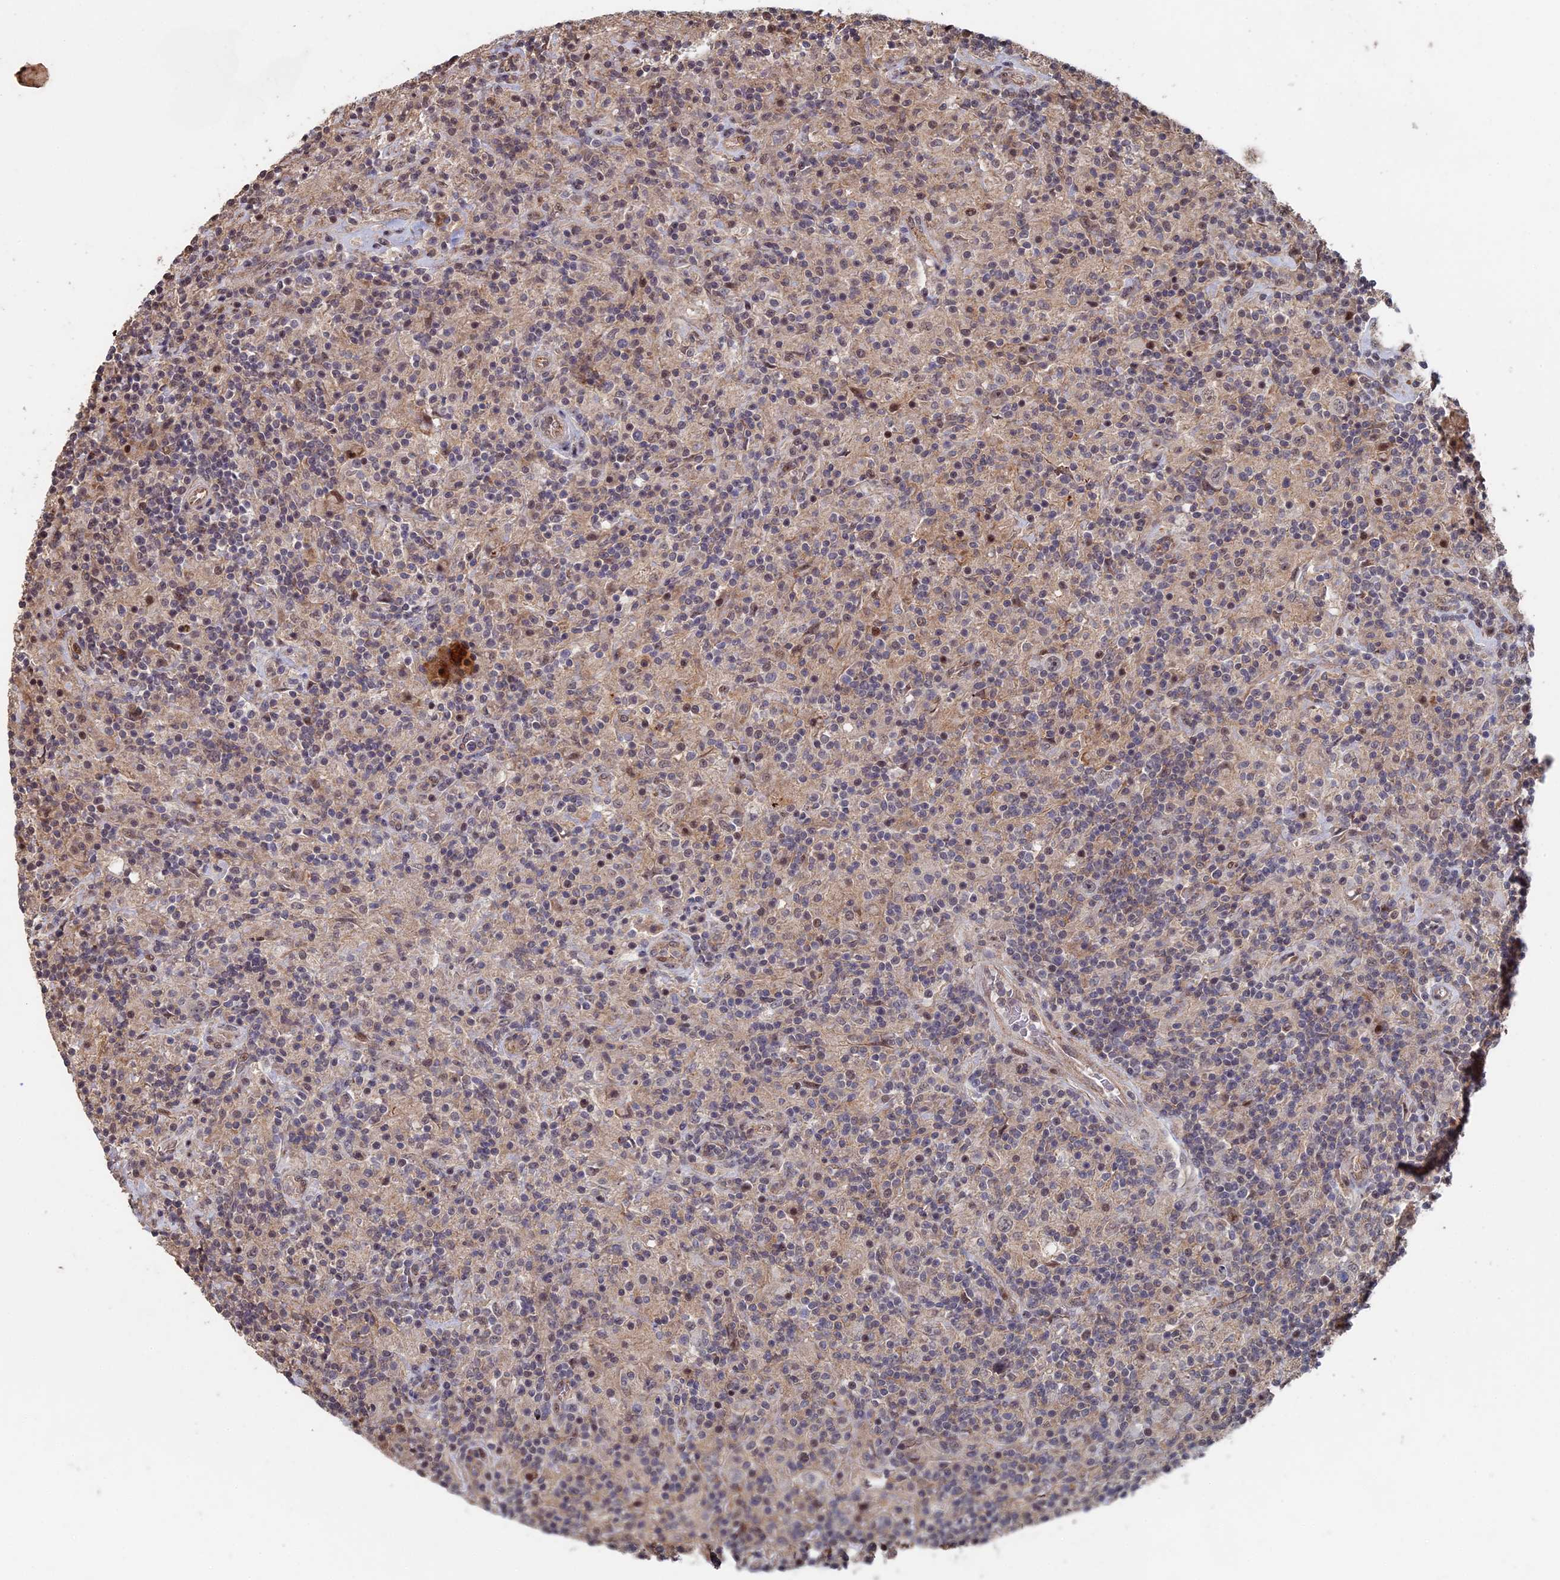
{"staining": {"intensity": "weak", "quantity": "<25%", "location": "cytoplasmic/membranous,nuclear"}, "tissue": "lymphoma", "cell_type": "Tumor cells", "image_type": "cancer", "snomed": [{"axis": "morphology", "description": "Hodgkin's disease, NOS"}, {"axis": "topography", "description": "Lymph node"}], "caption": "Immunohistochemistry of Hodgkin's disease exhibits no staining in tumor cells. (DAB (3,3'-diaminobenzidine) immunohistochemistry with hematoxylin counter stain).", "gene": "KIAA1328", "patient": {"sex": "male", "age": 70}}